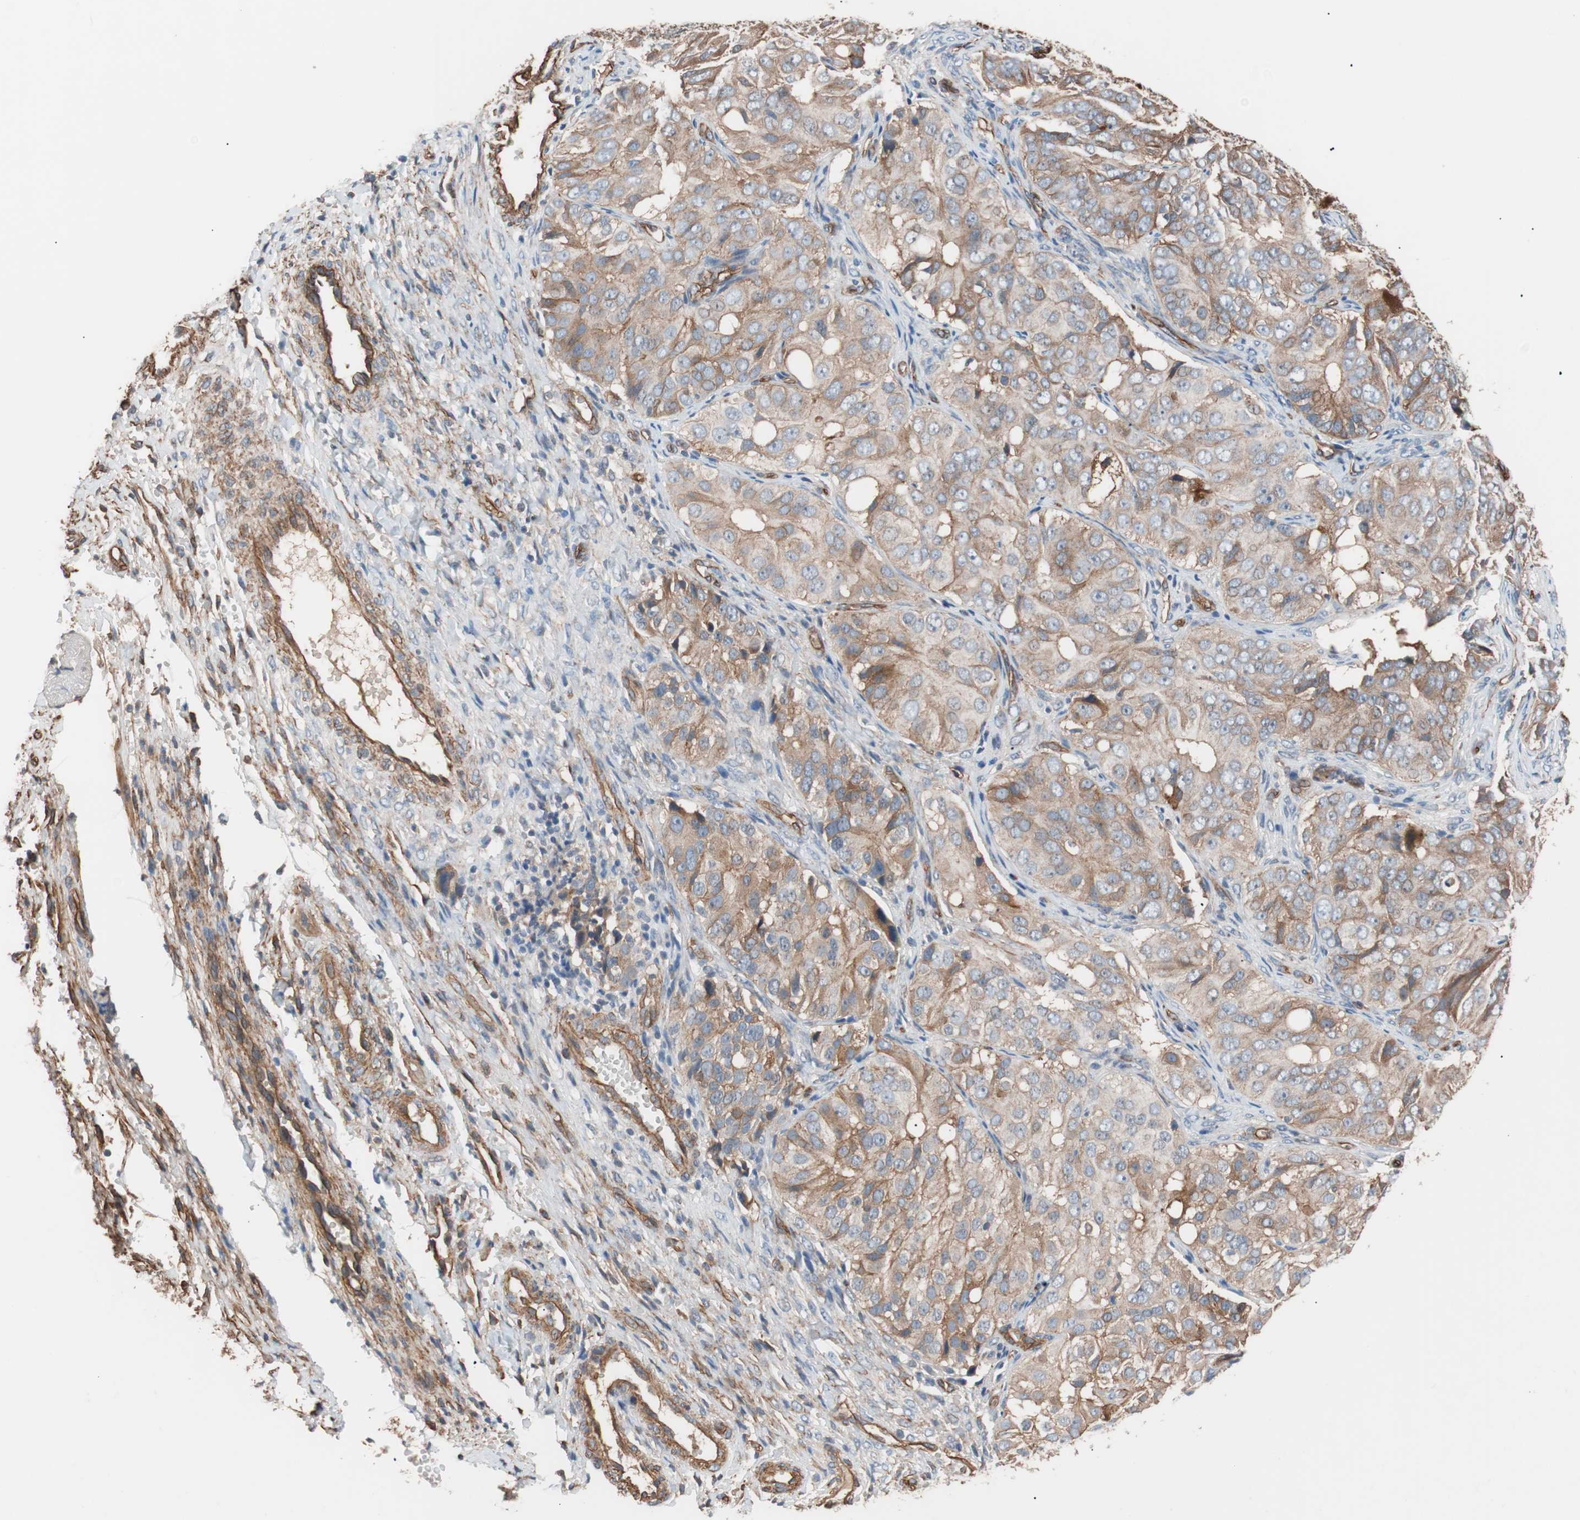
{"staining": {"intensity": "moderate", "quantity": "25%-75%", "location": "cytoplasmic/membranous"}, "tissue": "ovarian cancer", "cell_type": "Tumor cells", "image_type": "cancer", "snomed": [{"axis": "morphology", "description": "Carcinoma, endometroid"}, {"axis": "topography", "description": "Ovary"}], "caption": "Human endometroid carcinoma (ovarian) stained with a brown dye demonstrates moderate cytoplasmic/membranous positive staining in approximately 25%-75% of tumor cells.", "gene": "SPINT1", "patient": {"sex": "female", "age": 51}}